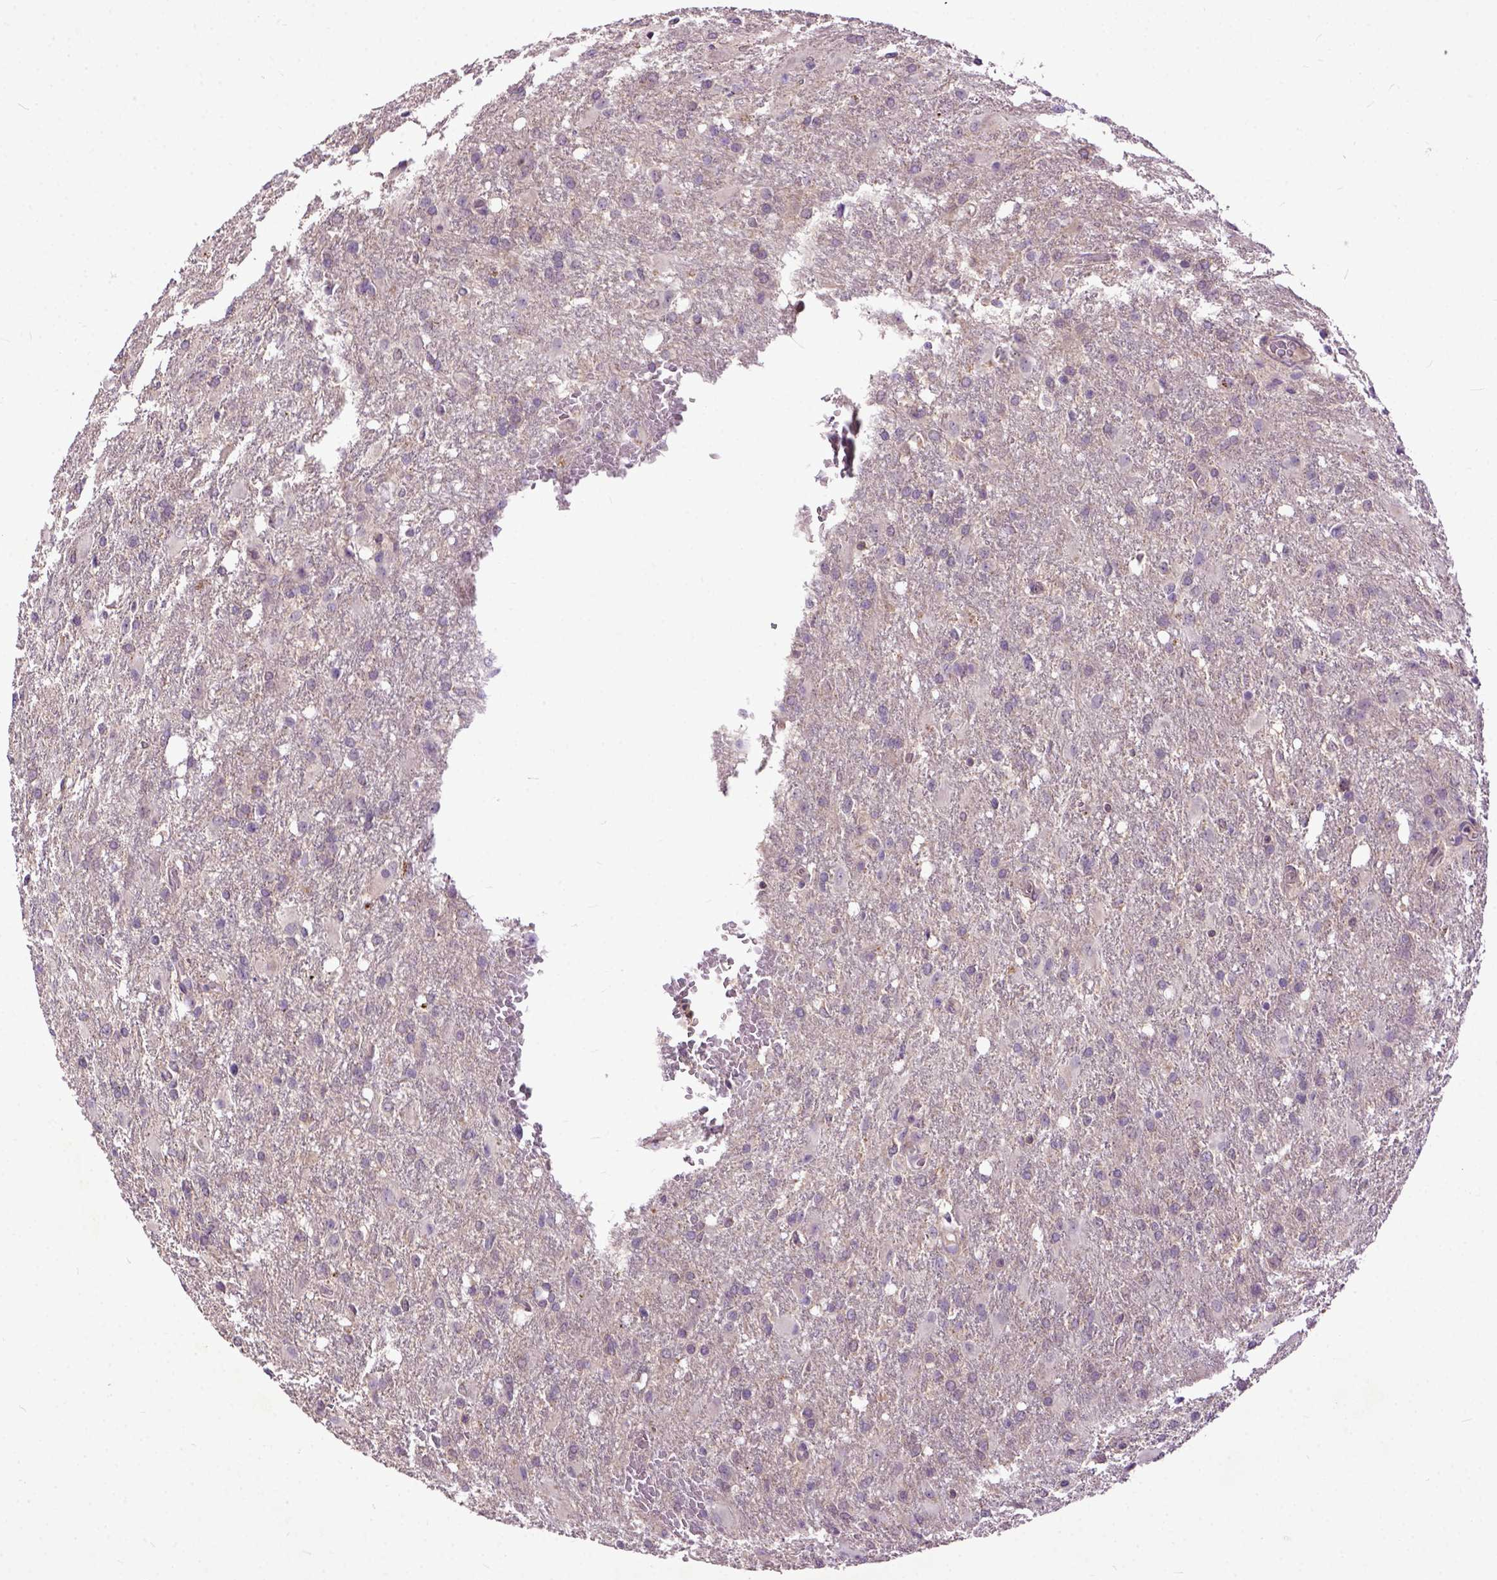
{"staining": {"intensity": "weak", "quantity": "25%-75%", "location": "cytoplasmic/membranous"}, "tissue": "glioma", "cell_type": "Tumor cells", "image_type": "cancer", "snomed": [{"axis": "morphology", "description": "Glioma, malignant, High grade"}, {"axis": "topography", "description": "Brain"}], "caption": "Immunohistochemical staining of human glioma reveals low levels of weak cytoplasmic/membranous positivity in approximately 25%-75% of tumor cells. The protein of interest is stained brown, and the nuclei are stained in blue (DAB (3,3'-diaminobenzidine) IHC with brightfield microscopy, high magnification).", "gene": "CPNE1", "patient": {"sex": "male", "age": 68}}